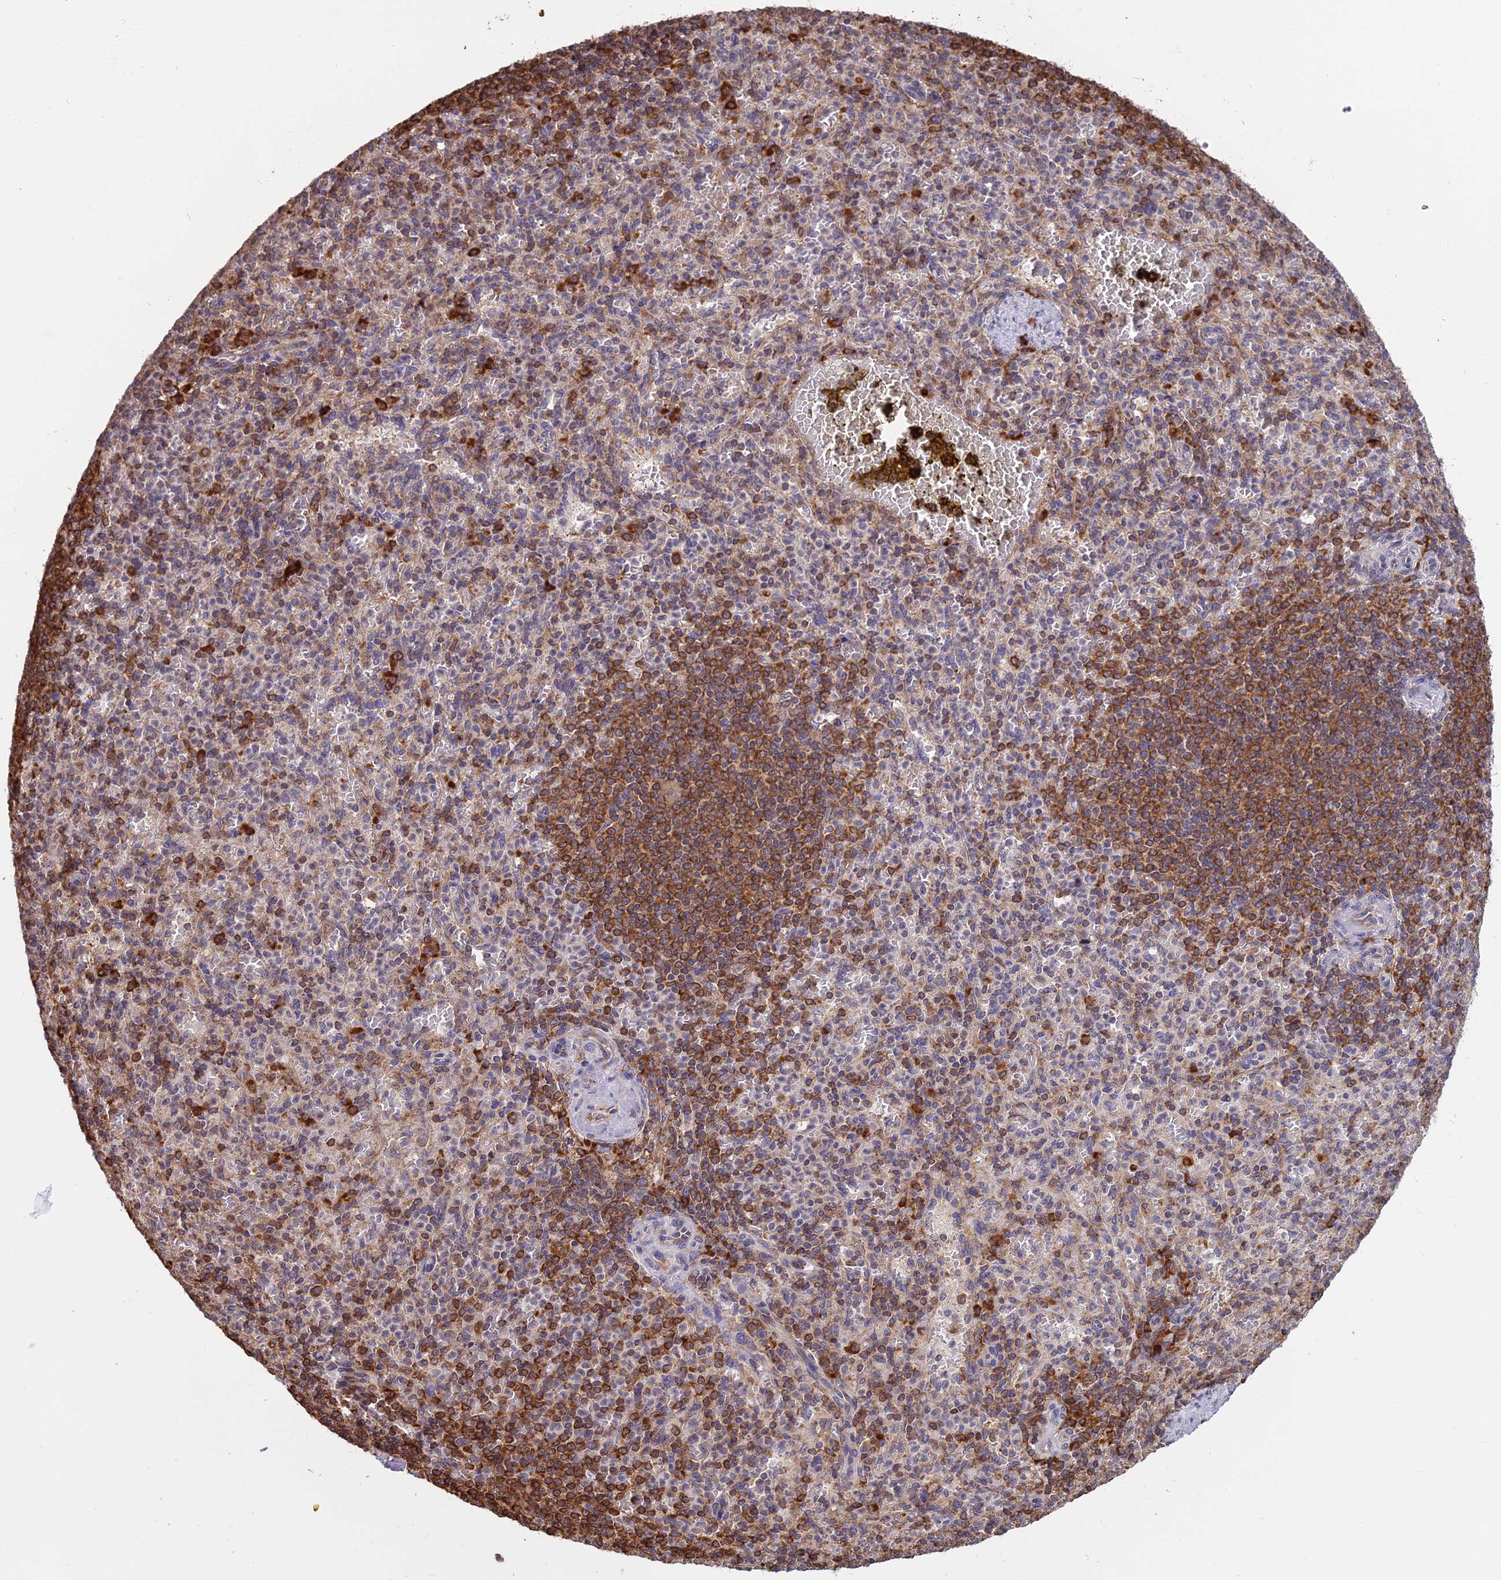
{"staining": {"intensity": "moderate", "quantity": "25%-75%", "location": "cytoplasmic/membranous"}, "tissue": "spleen", "cell_type": "Cells in red pulp", "image_type": "normal", "snomed": [{"axis": "morphology", "description": "Normal tissue, NOS"}, {"axis": "topography", "description": "Spleen"}], "caption": "A high-resolution histopathology image shows IHC staining of normal spleen, which displays moderate cytoplasmic/membranous positivity in approximately 25%-75% of cells in red pulp.", "gene": "RPL26", "patient": {"sex": "female", "age": 74}}